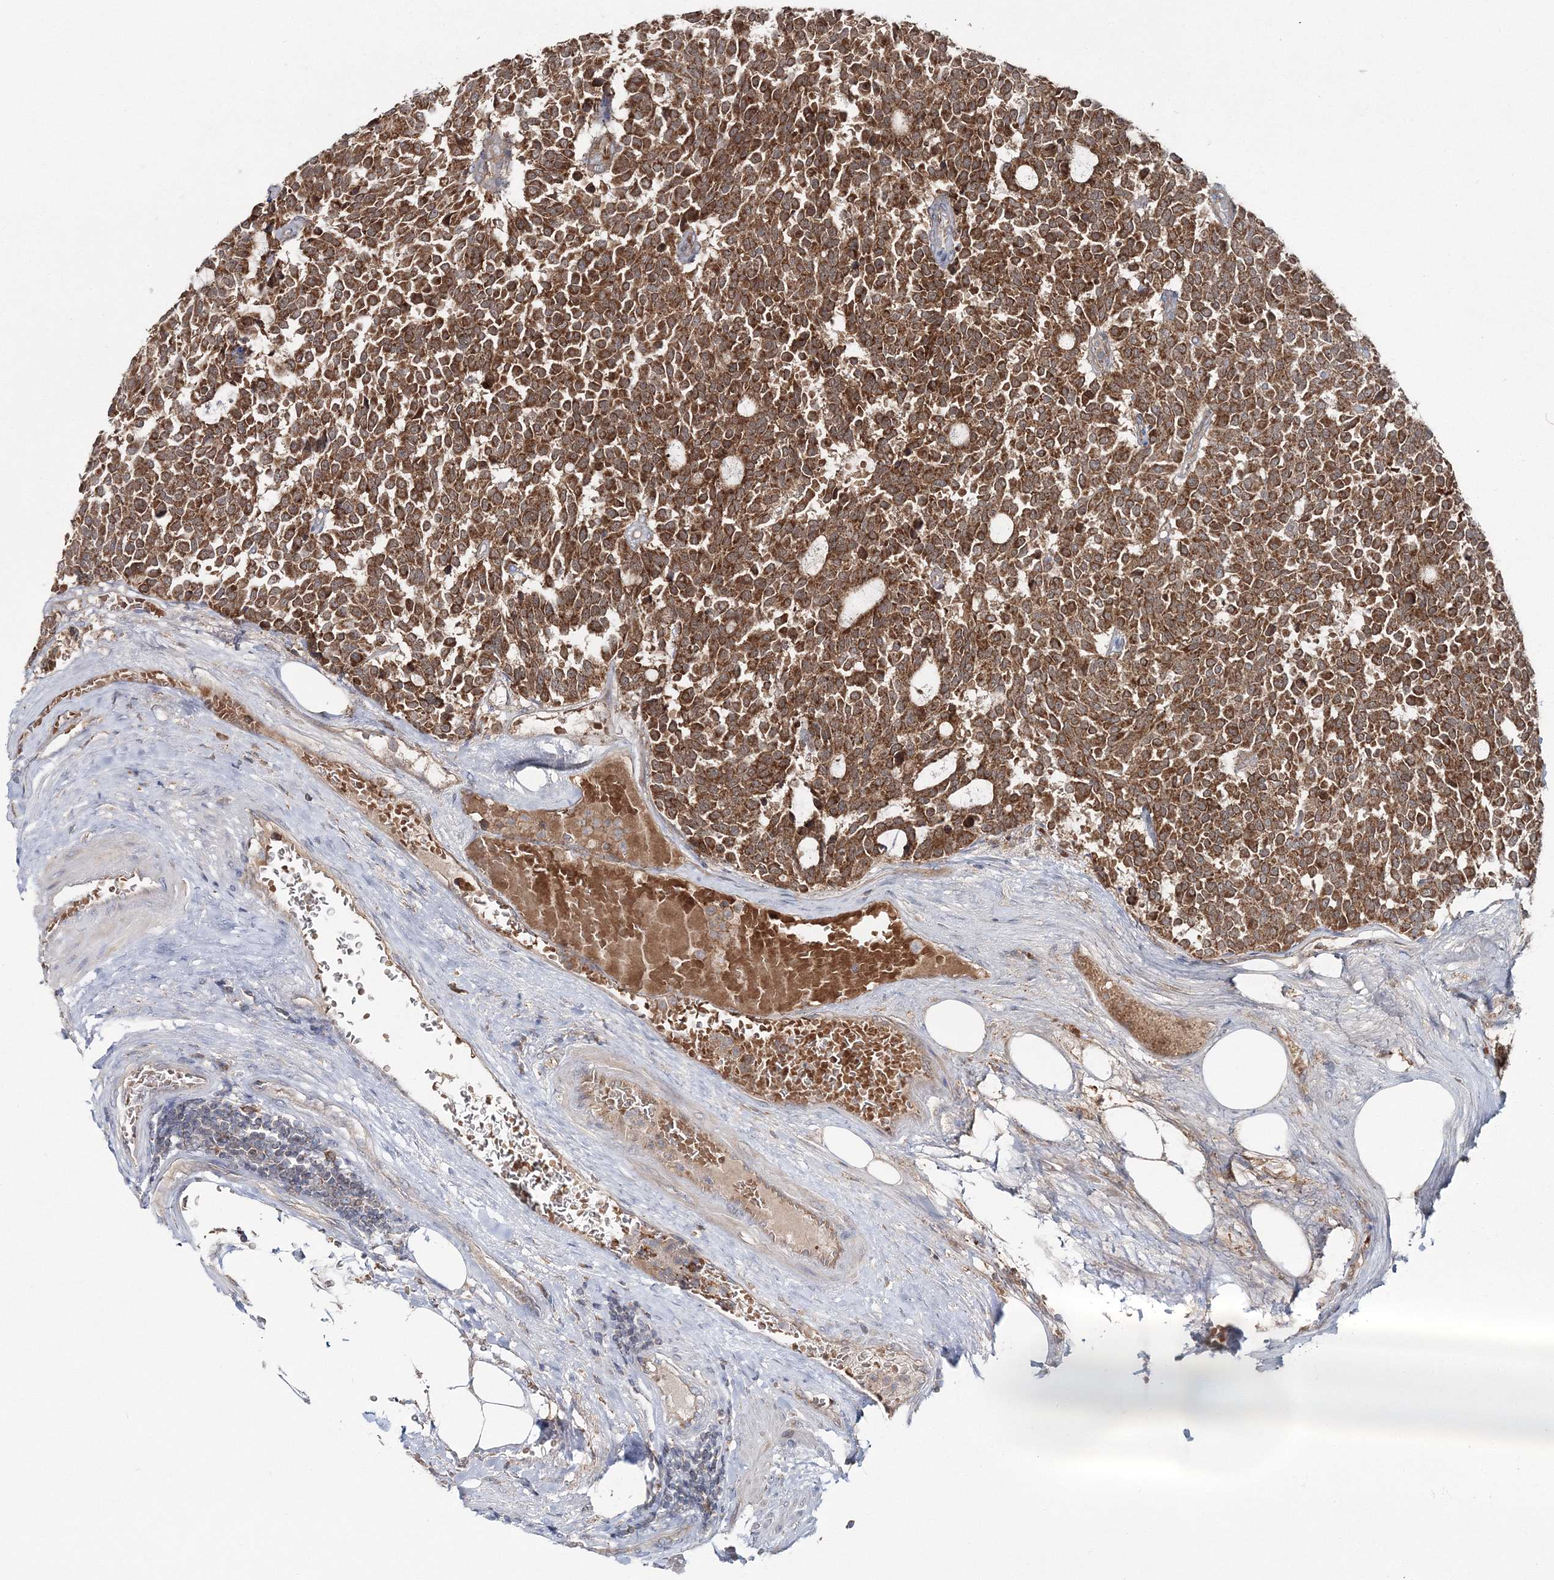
{"staining": {"intensity": "strong", "quantity": ">75%", "location": "cytoplasmic/membranous"}, "tissue": "carcinoid", "cell_type": "Tumor cells", "image_type": "cancer", "snomed": [{"axis": "morphology", "description": "Carcinoid, malignant, NOS"}, {"axis": "topography", "description": "Pancreas"}], "caption": "This micrograph shows immunohistochemistry staining of malignant carcinoid, with high strong cytoplasmic/membranous staining in approximately >75% of tumor cells.", "gene": "PCBD2", "patient": {"sex": "female", "age": 54}}